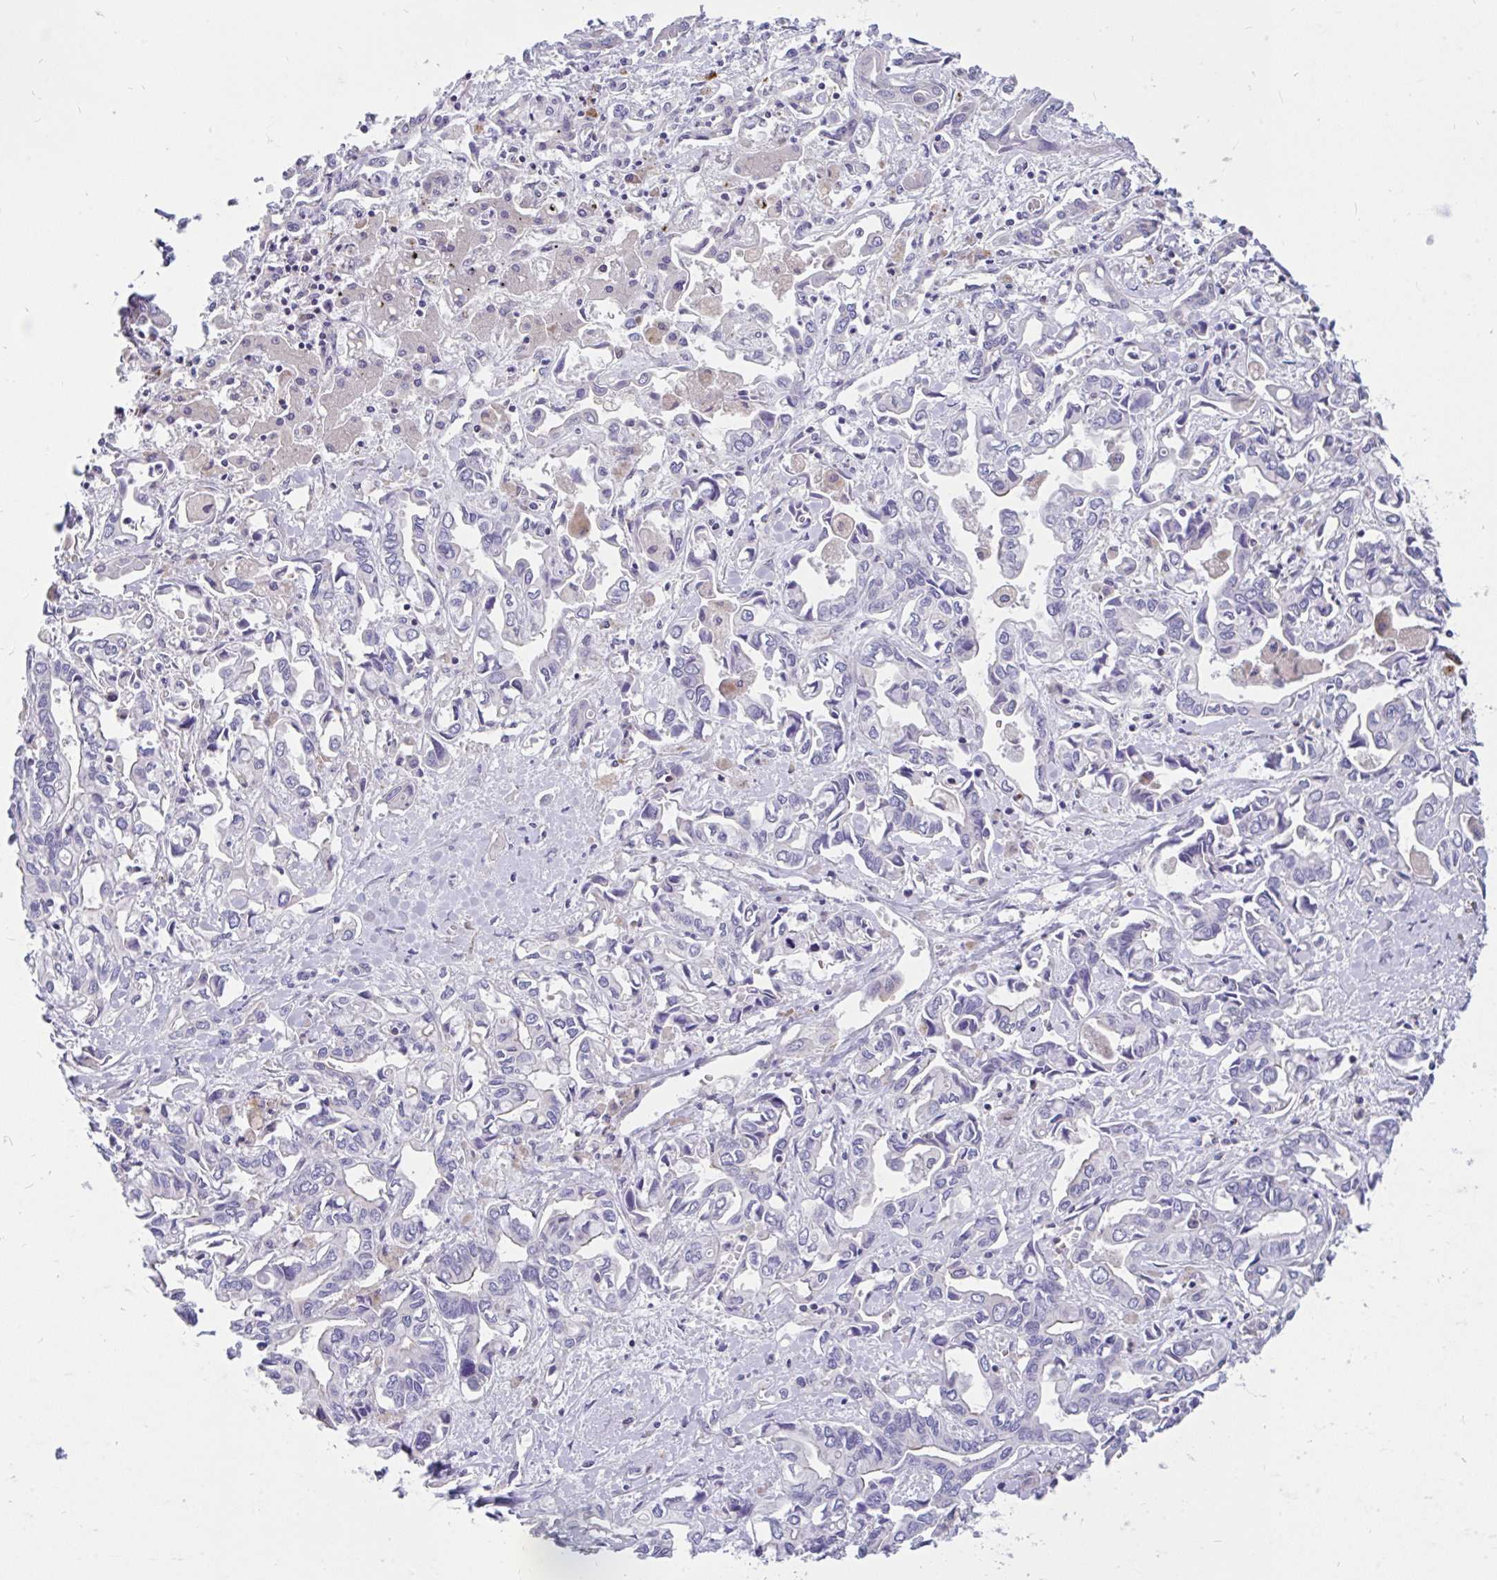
{"staining": {"intensity": "negative", "quantity": "none", "location": "none"}, "tissue": "liver cancer", "cell_type": "Tumor cells", "image_type": "cancer", "snomed": [{"axis": "morphology", "description": "Cholangiocarcinoma"}, {"axis": "topography", "description": "Liver"}], "caption": "An immunohistochemistry (IHC) histopathology image of liver cholangiocarcinoma is shown. There is no staining in tumor cells of liver cholangiocarcinoma.", "gene": "LRRC26", "patient": {"sex": "female", "age": 64}}